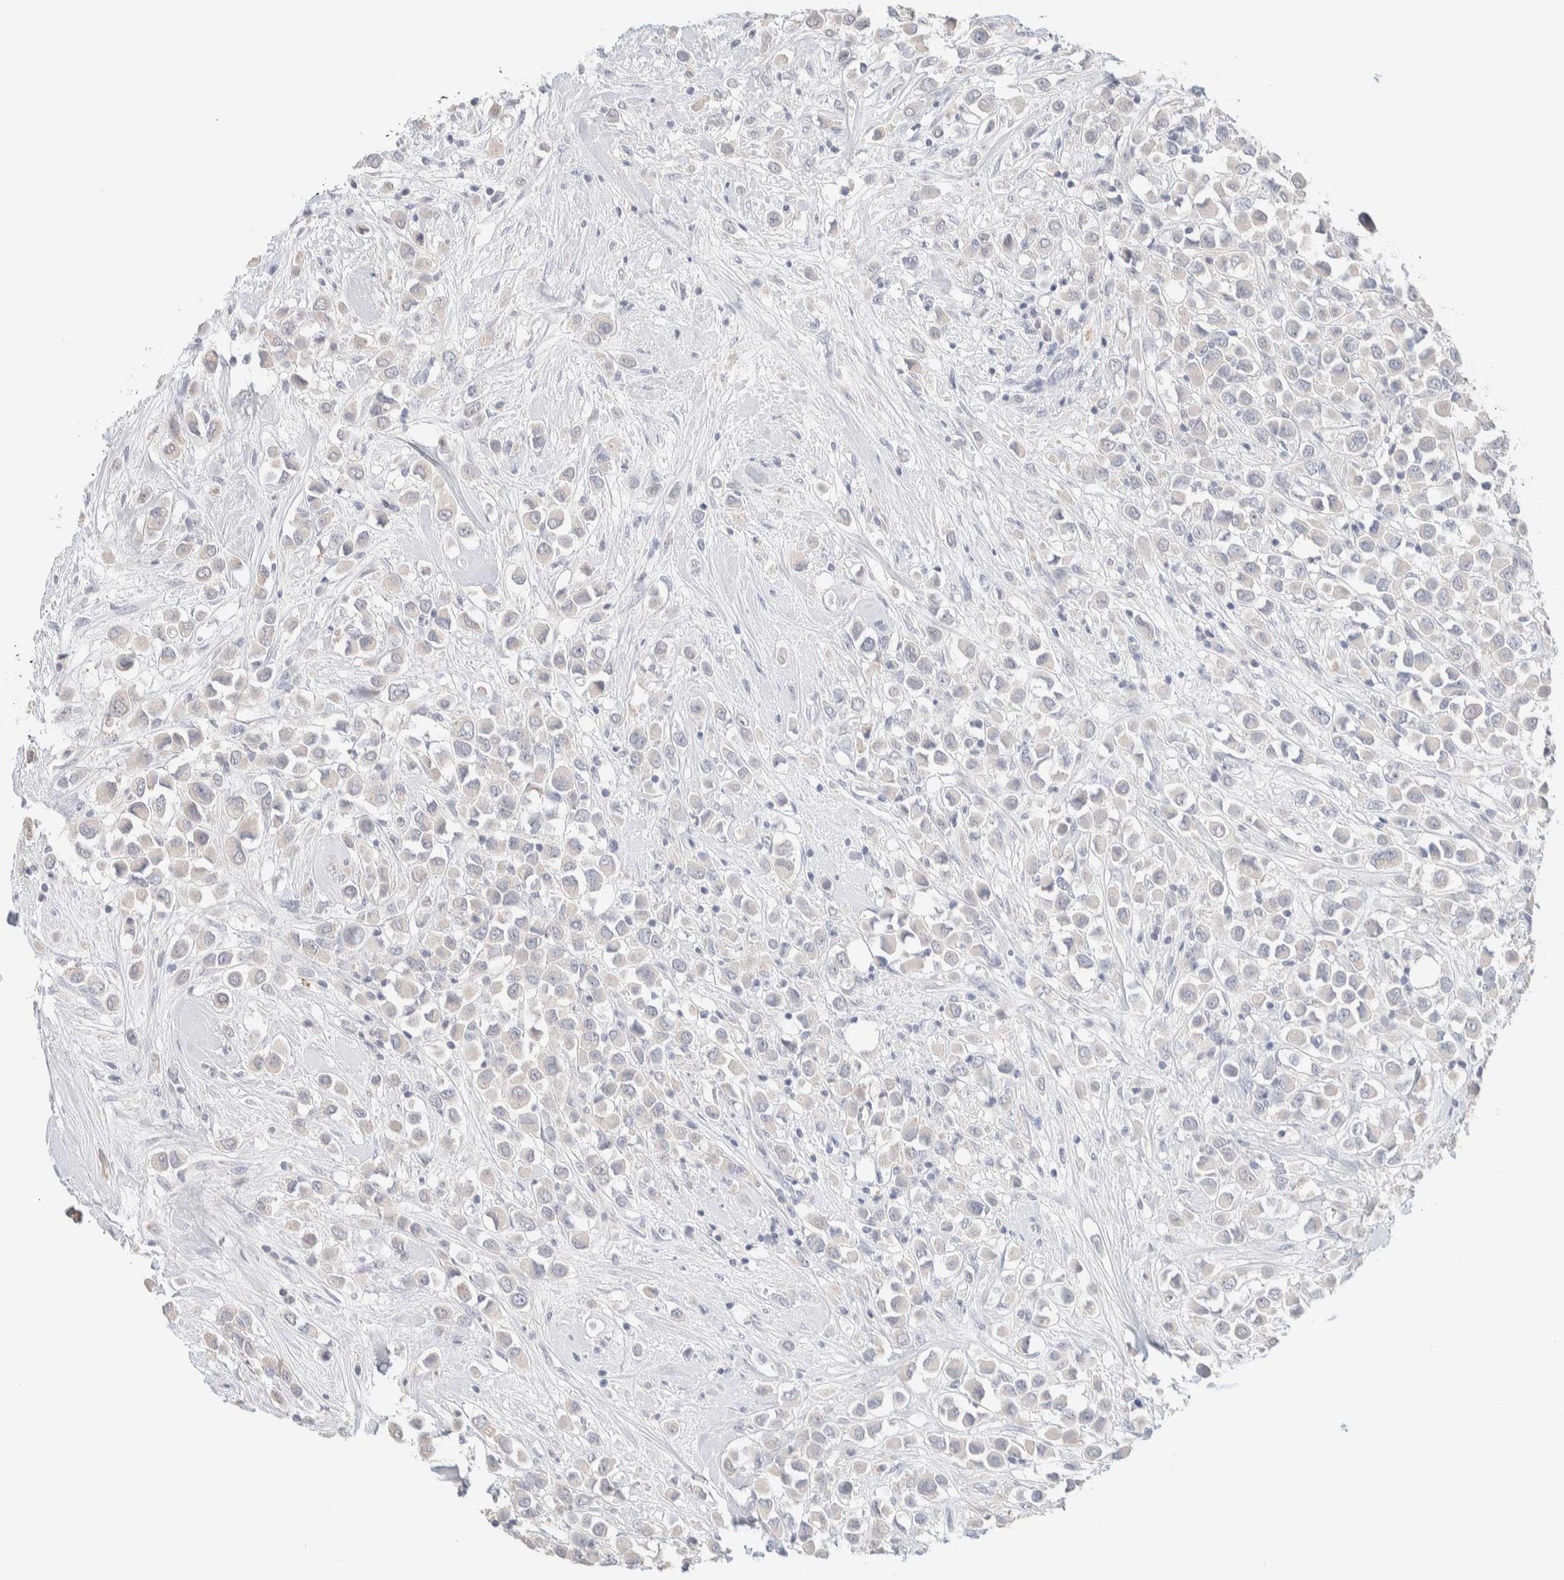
{"staining": {"intensity": "negative", "quantity": "none", "location": "none"}, "tissue": "breast cancer", "cell_type": "Tumor cells", "image_type": "cancer", "snomed": [{"axis": "morphology", "description": "Duct carcinoma"}, {"axis": "topography", "description": "Breast"}], "caption": "There is no significant expression in tumor cells of breast cancer.", "gene": "RIDA", "patient": {"sex": "female", "age": 61}}